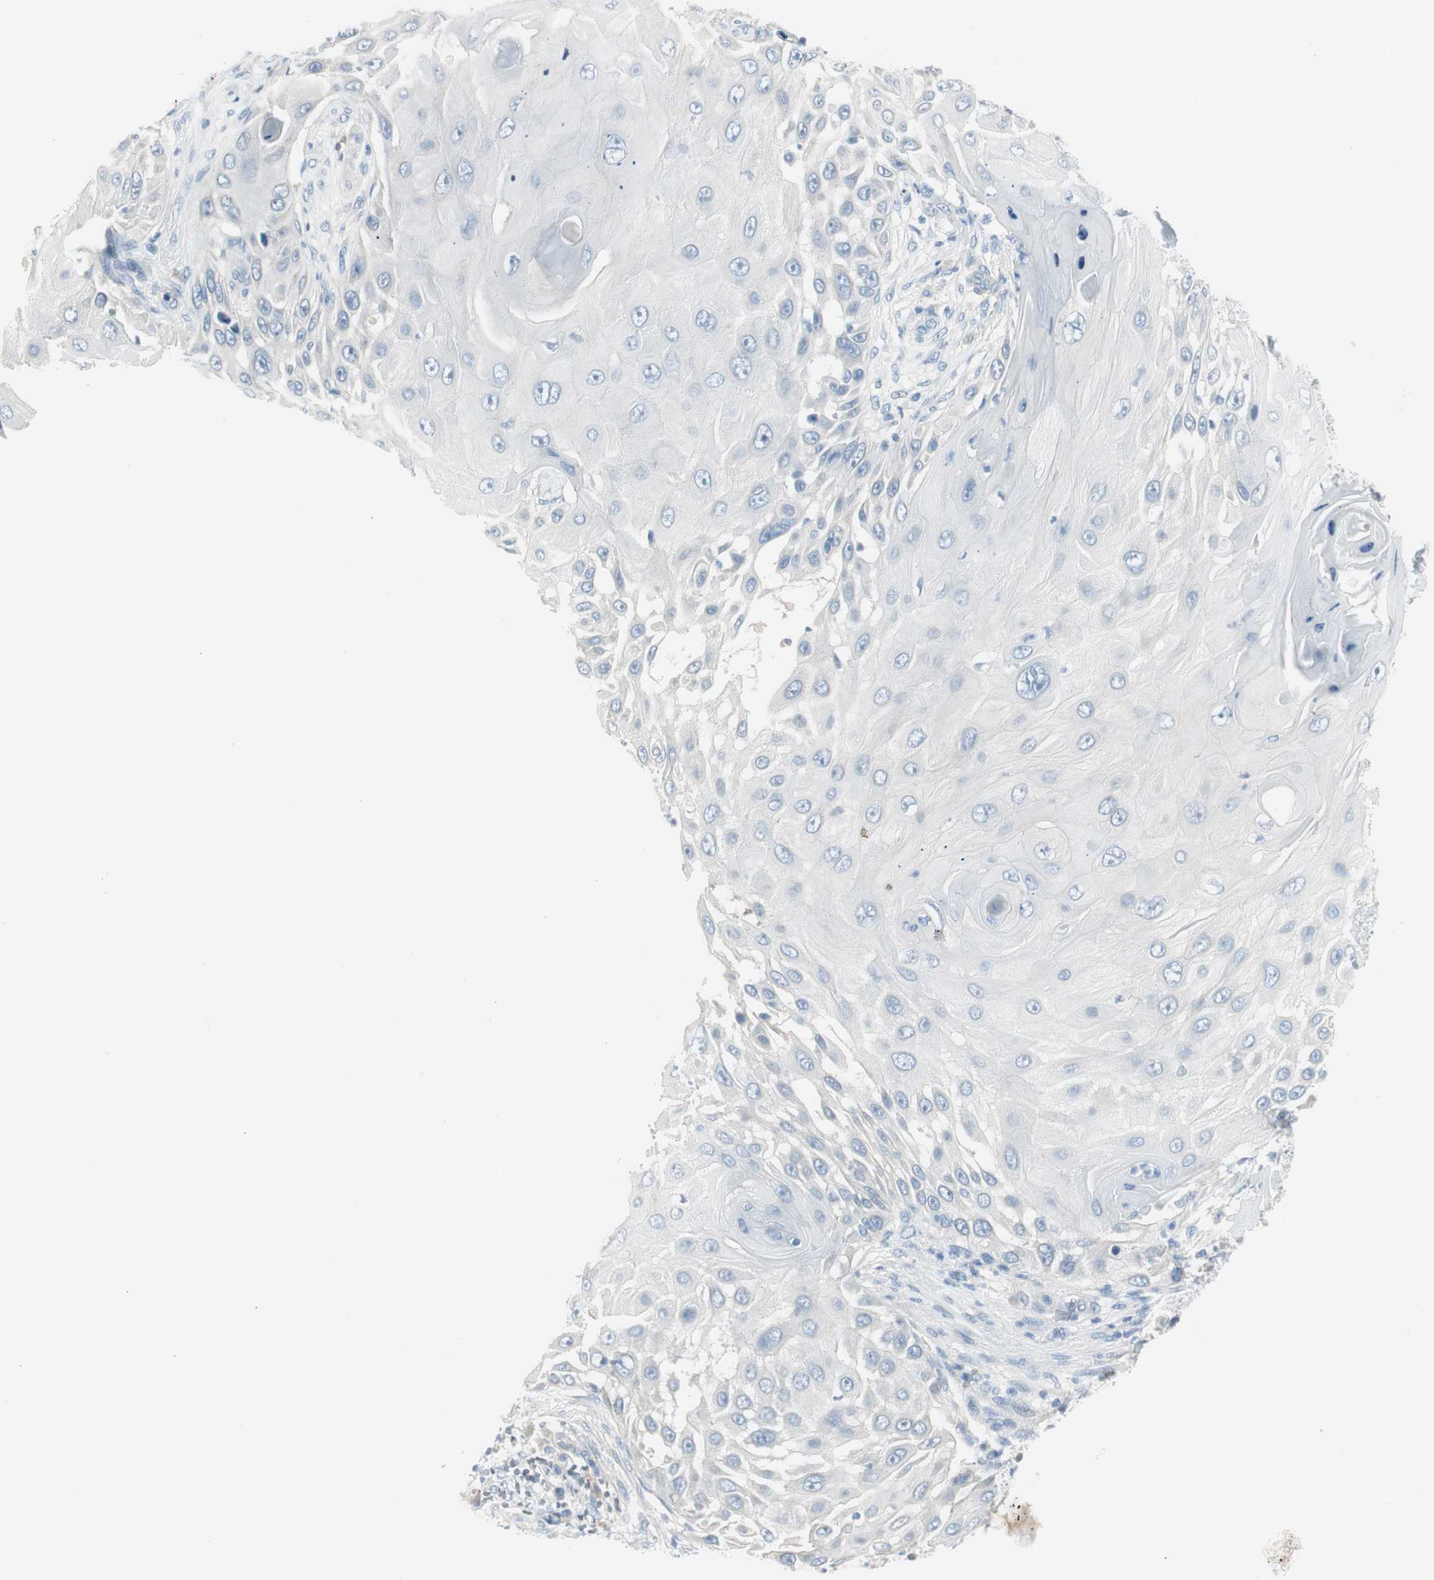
{"staining": {"intensity": "negative", "quantity": "none", "location": "none"}, "tissue": "skin cancer", "cell_type": "Tumor cells", "image_type": "cancer", "snomed": [{"axis": "morphology", "description": "Squamous cell carcinoma, NOS"}, {"axis": "topography", "description": "Skin"}], "caption": "Image shows no significant protein expression in tumor cells of skin cancer (squamous cell carcinoma).", "gene": "CACNA2D1", "patient": {"sex": "female", "age": 44}}